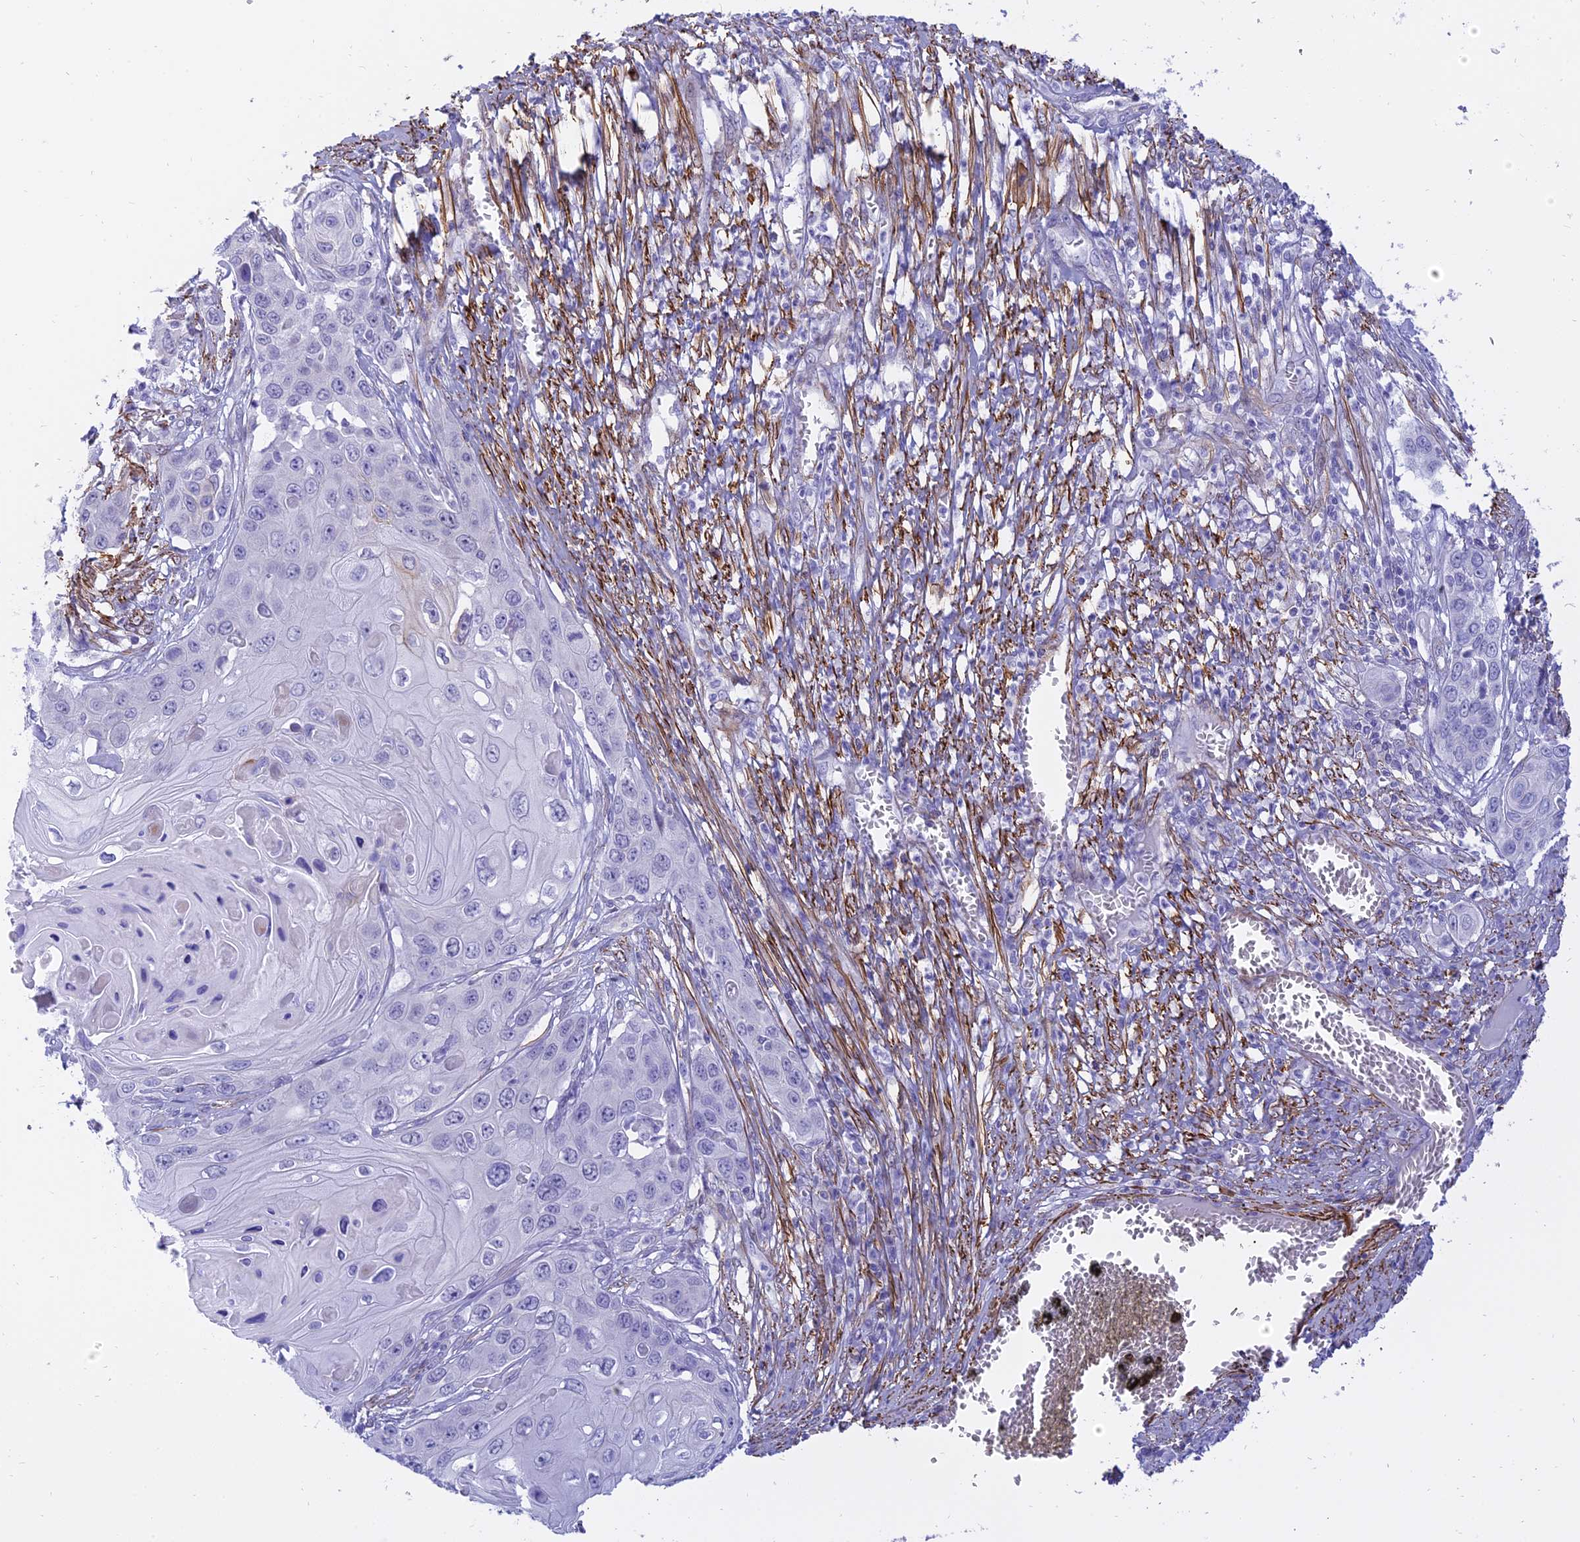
{"staining": {"intensity": "negative", "quantity": "none", "location": "none"}, "tissue": "skin cancer", "cell_type": "Tumor cells", "image_type": "cancer", "snomed": [{"axis": "morphology", "description": "Squamous cell carcinoma, NOS"}, {"axis": "topography", "description": "Skin"}], "caption": "Immunohistochemical staining of human squamous cell carcinoma (skin) reveals no significant expression in tumor cells.", "gene": "CENPV", "patient": {"sex": "male", "age": 55}}